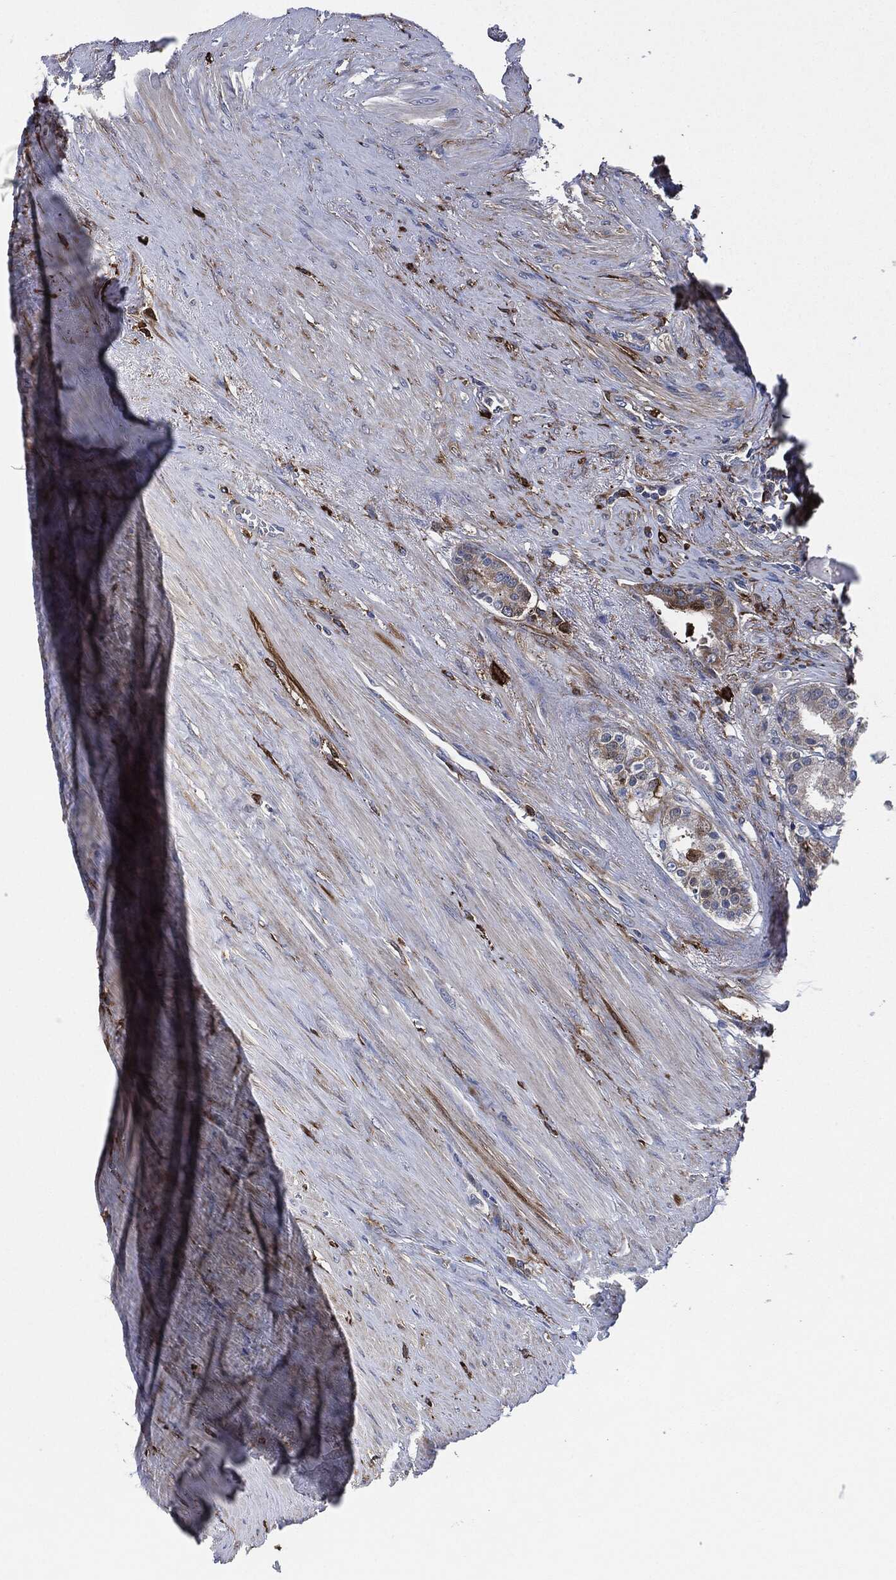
{"staining": {"intensity": "strong", "quantity": "25%-75%", "location": "cytoplasmic/membranous"}, "tissue": "prostate cancer", "cell_type": "Tumor cells", "image_type": "cancer", "snomed": [{"axis": "morphology", "description": "Adenocarcinoma, NOS"}, {"axis": "topography", "description": "Prostate"}], "caption": "Brown immunohistochemical staining in human prostate adenocarcinoma displays strong cytoplasmic/membranous expression in about 25%-75% of tumor cells.", "gene": "TMEM11", "patient": {"sex": "male", "age": 69}}